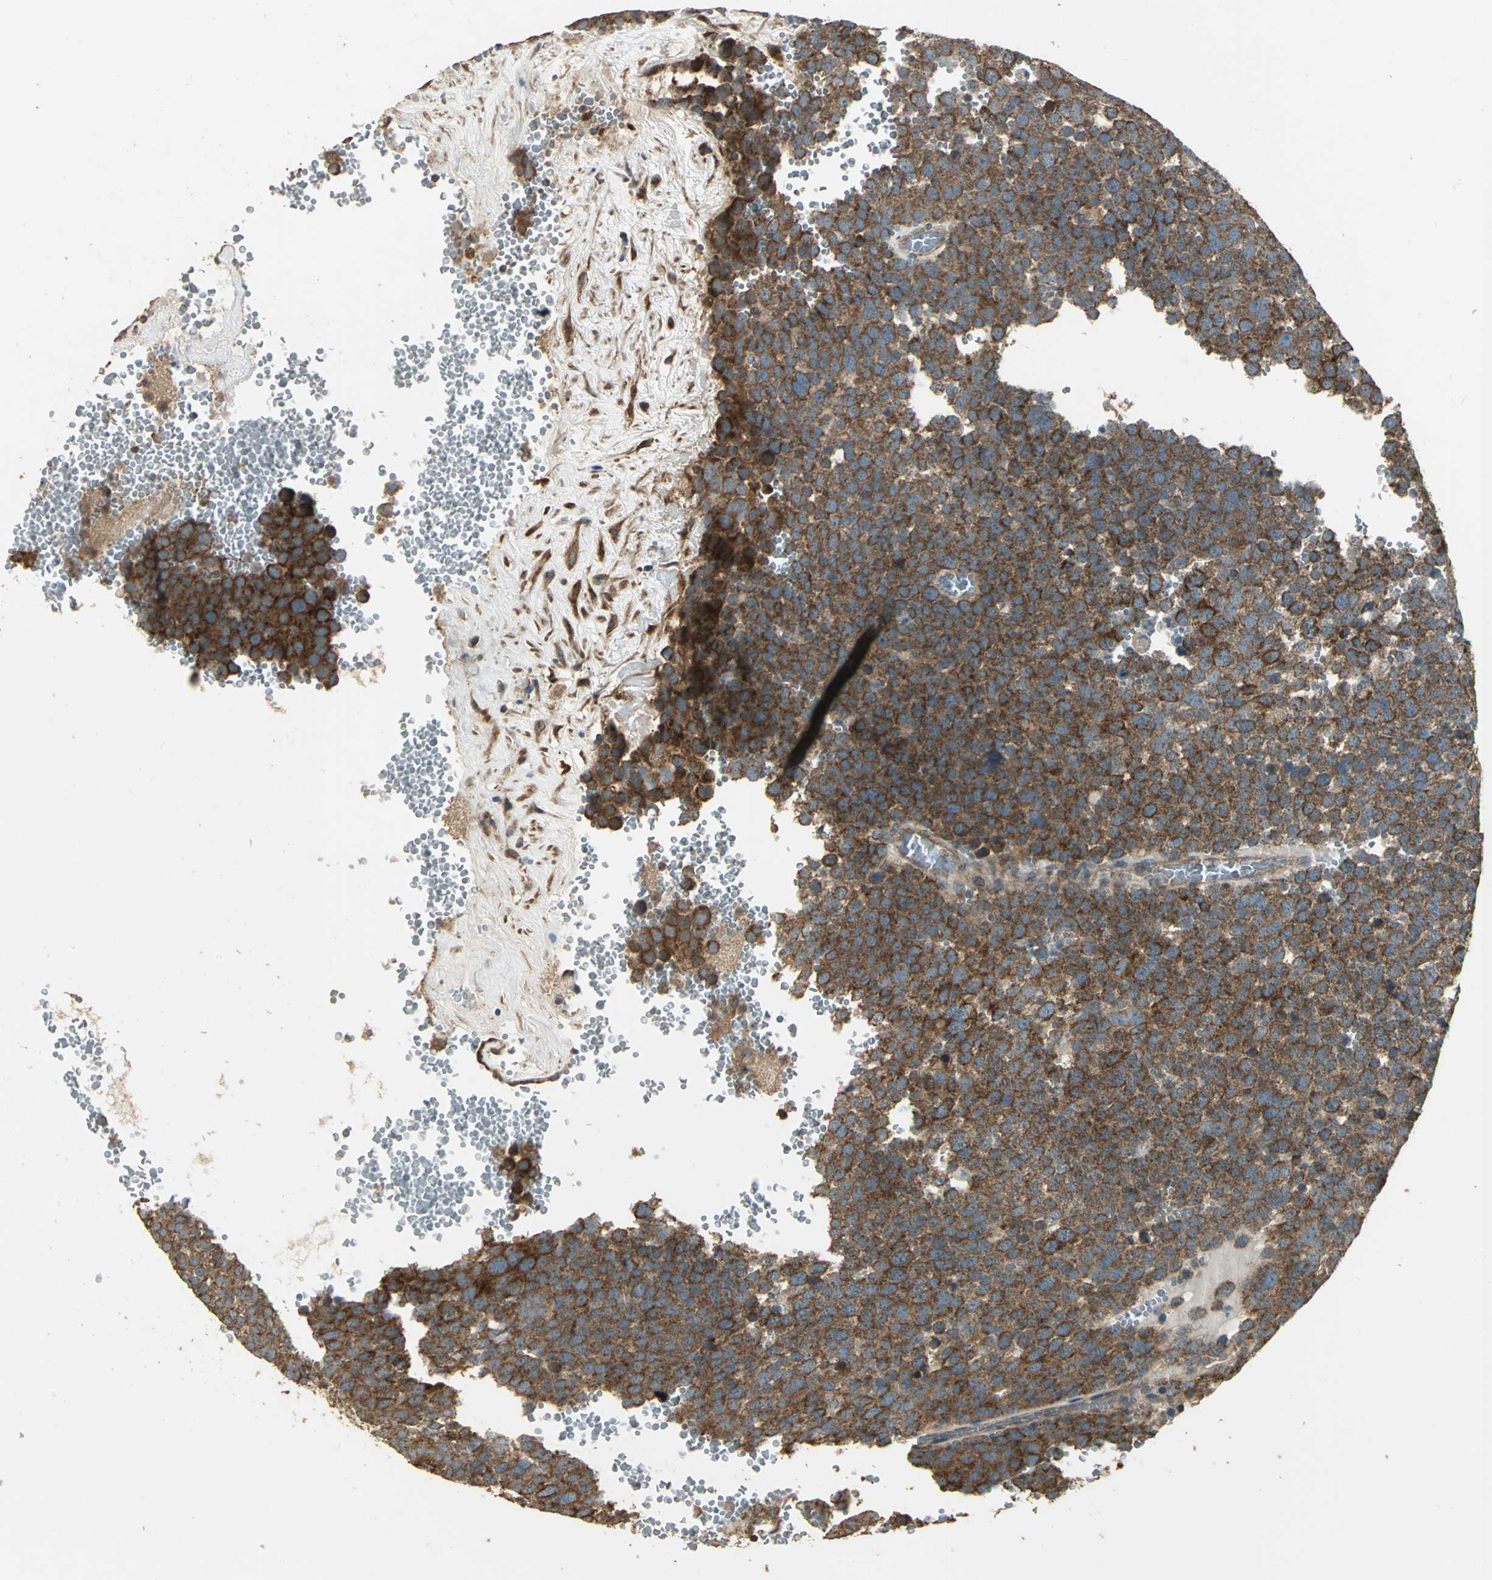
{"staining": {"intensity": "strong", "quantity": ">75%", "location": "cytoplasmic/membranous"}, "tissue": "testis cancer", "cell_type": "Tumor cells", "image_type": "cancer", "snomed": [{"axis": "morphology", "description": "Seminoma, NOS"}, {"axis": "topography", "description": "Testis"}], "caption": "The immunohistochemical stain shows strong cytoplasmic/membranous expression in tumor cells of seminoma (testis) tissue.", "gene": "KANK1", "patient": {"sex": "male", "age": 71}}